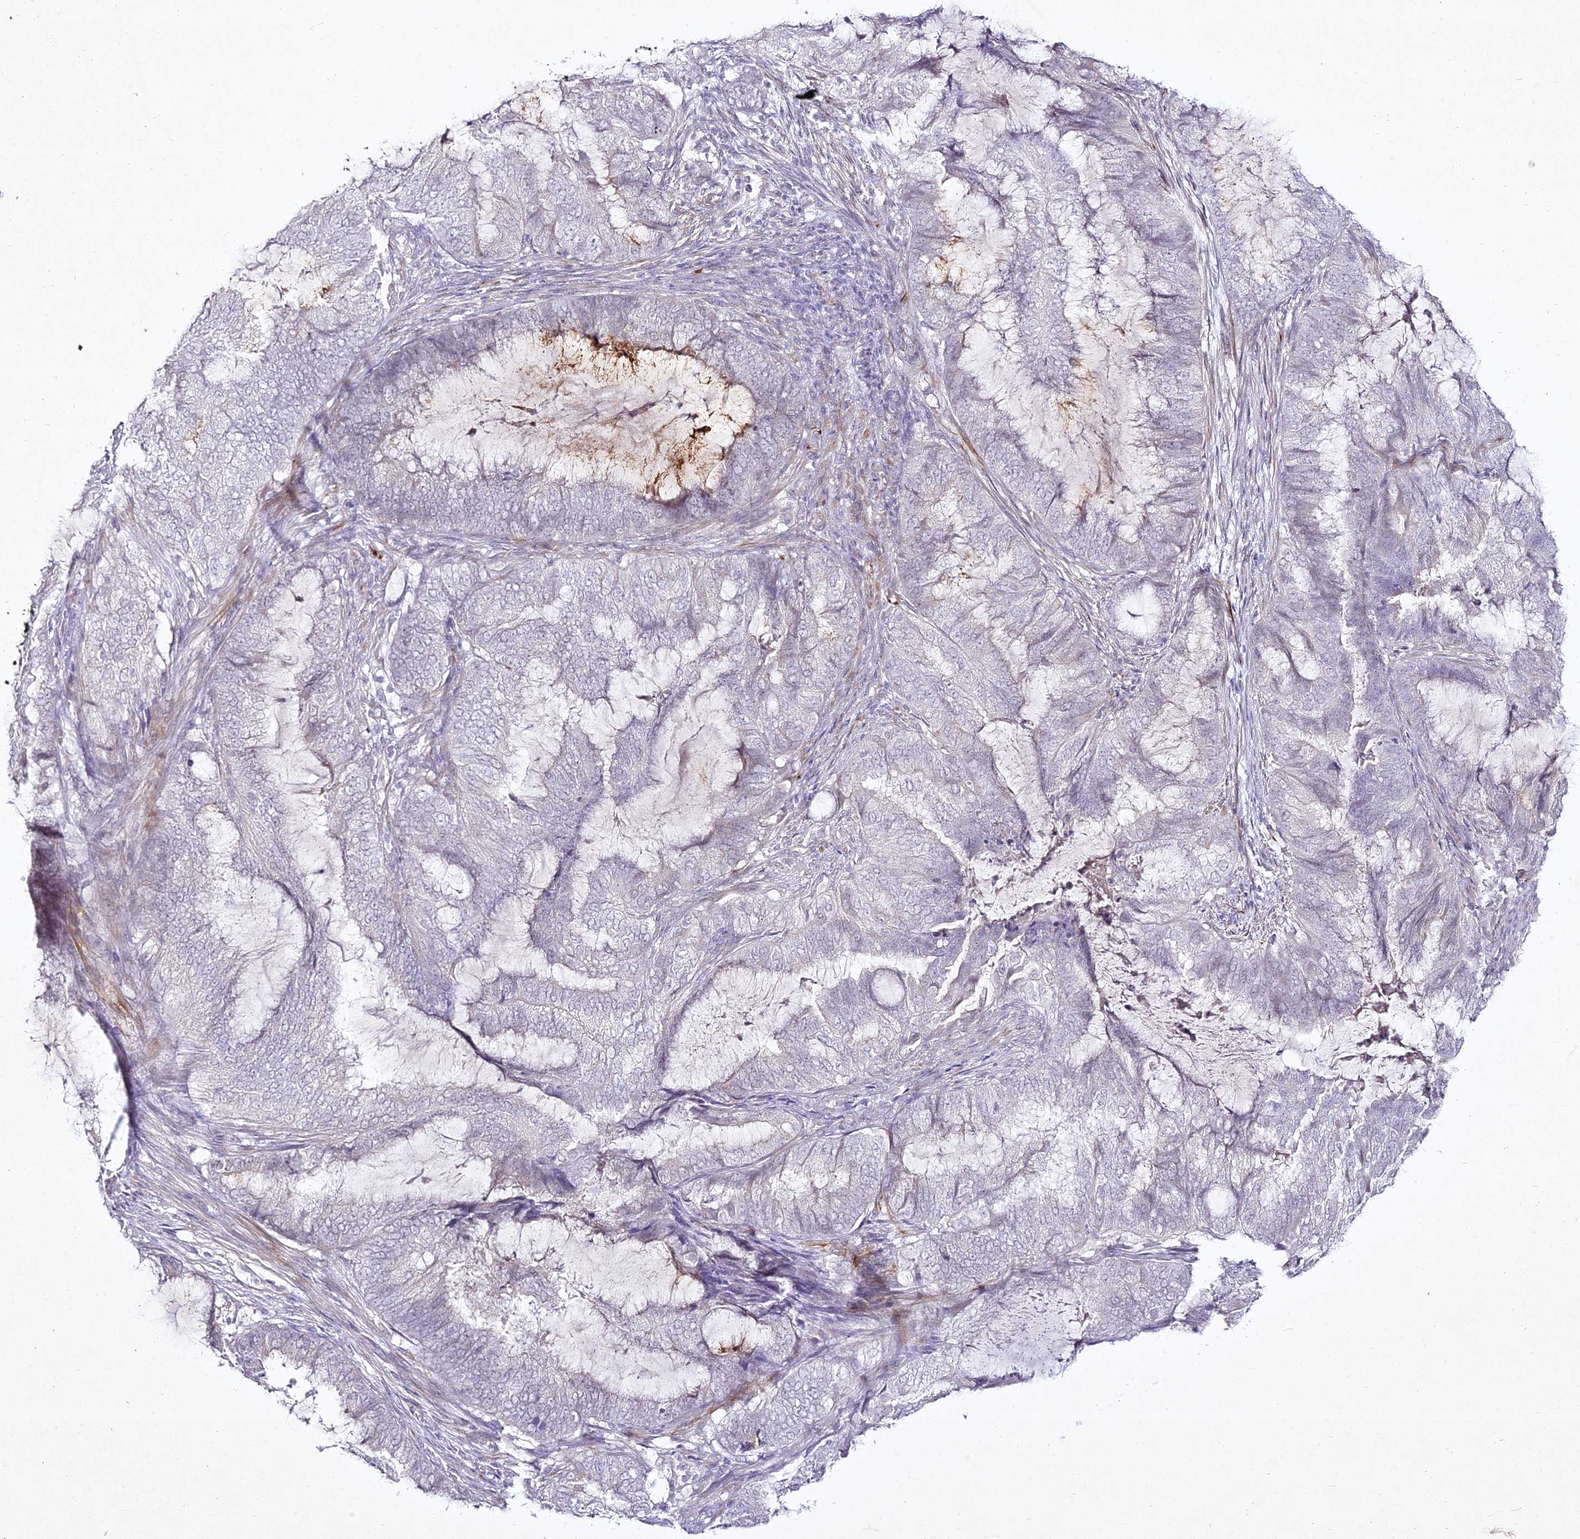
{"staining": {"intensity": "negative", "quantity": "none", "location": "none"}, "tissue": "endometrial cancer", "cell_type": "Tumor cells", "image_type": "cancer", "snomed": [{"axis": "morphology", "description": "Adenocarcinoma, NOS"}, {"axis": "topography", "description": "Endometrium"}], "caption": "The histopathology image displays no staining of tumor cells in adenocarcinoma (endometrial). (DAB (3,3'-diaminobenzidine) immunohistochemistry (IHC) visualized using brightfield microscopy, high magnification).", "gene": "ALPG", "patient": {"sex": "female", "age": 51}}